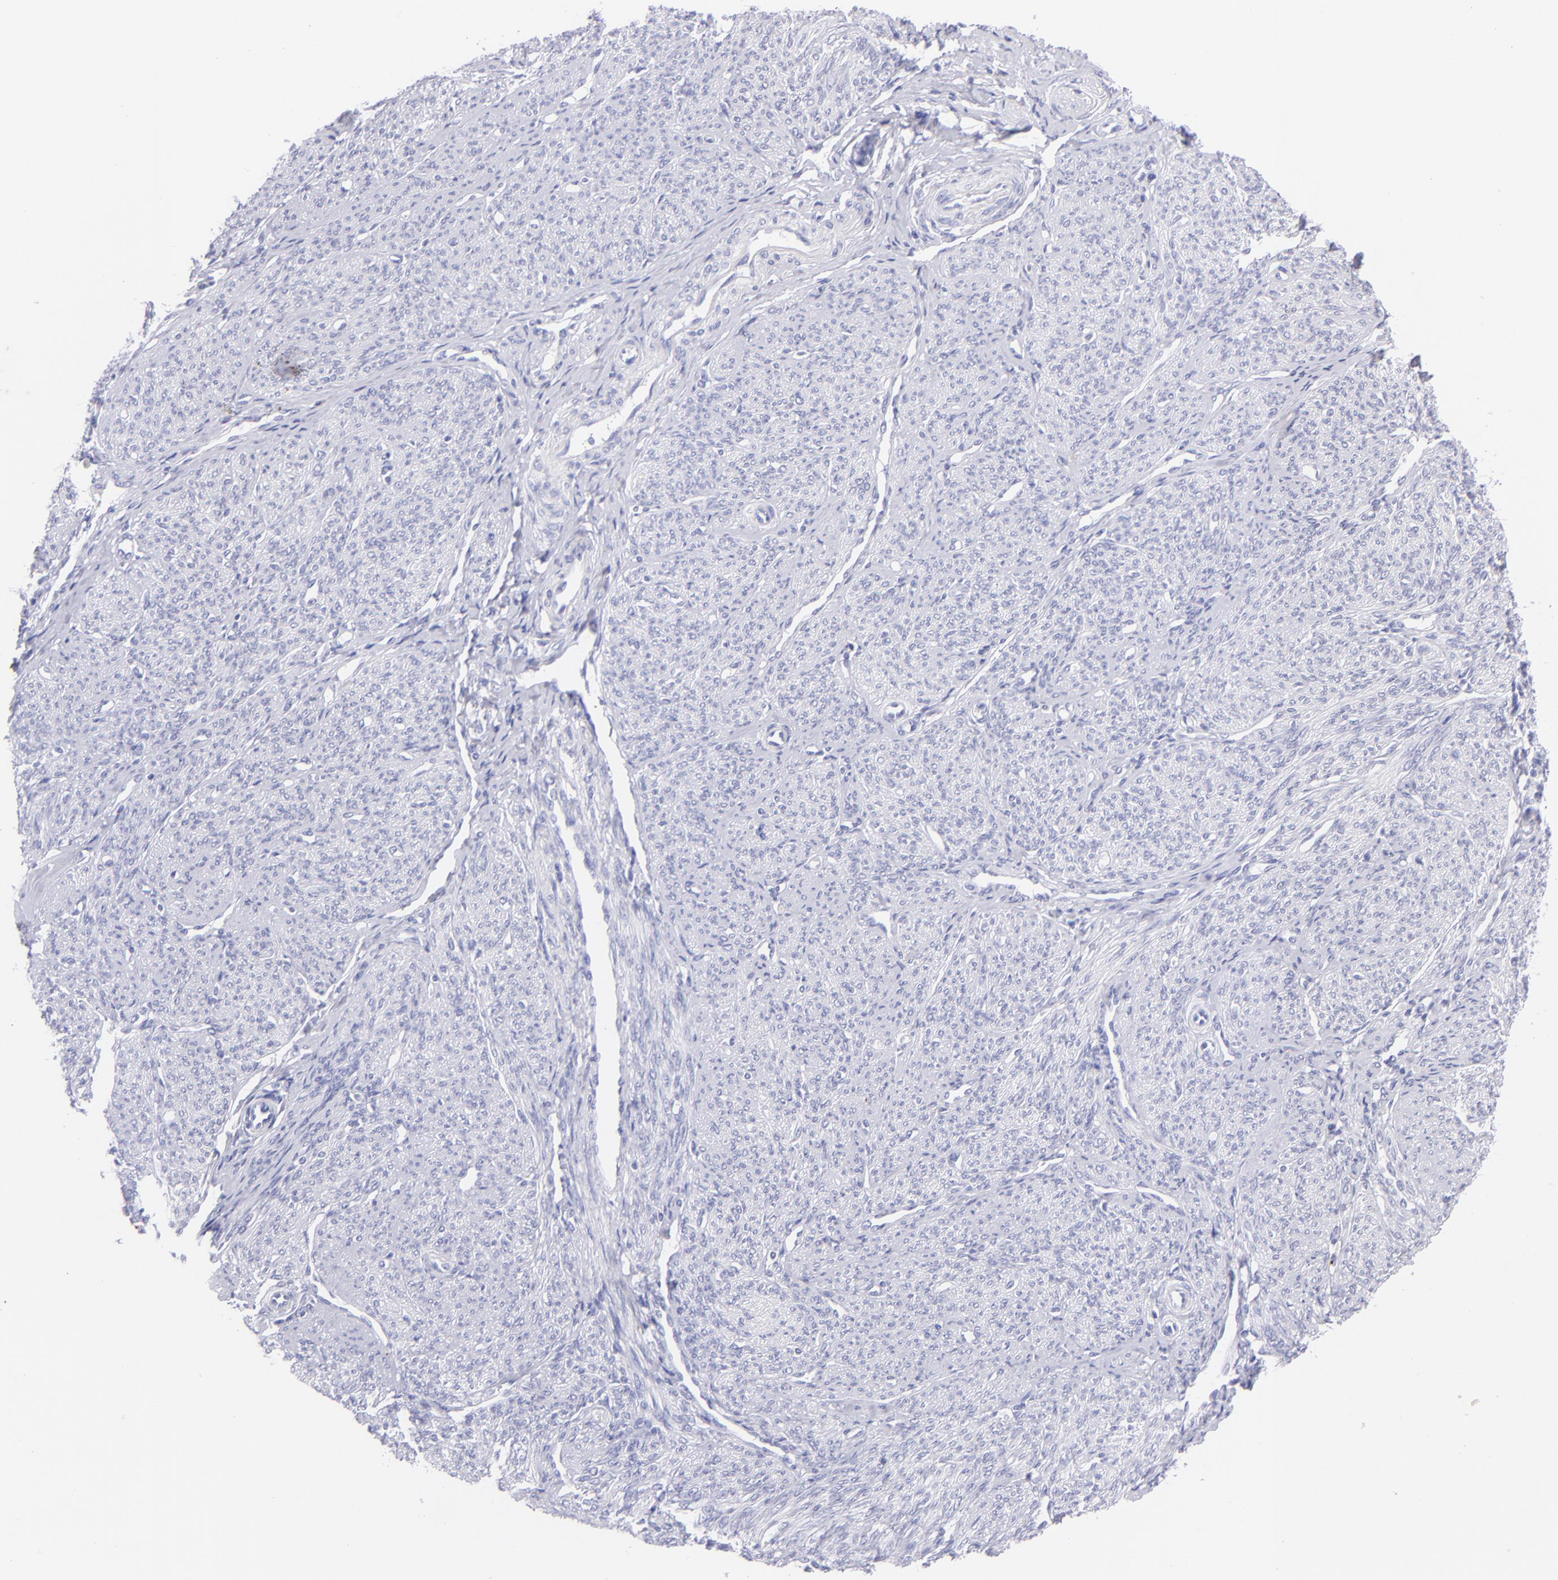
{"staining": {"intensity": "negative", "quantity": "none", "location": "none"}, "tissue": "smooth muscle", "cell_type": "Smooth muscle cells", "image_type": "normal", "snomed": [{"axis": "morphology", "description": "Normal tissue, NOS"}, {"axis": "topography", "description": "Cervix"}, {"axis": "topography", "description": "Endometrium"}], "caption": "Histopathology image shows no protein expression in smooth muscle cells of normal smooth muscle. (Stains: DAB IHC with hematoxylin counter stain, Microscopy: brightfield microscopy at high magnification).", "gene": "CNP", "patient": {"sex": "female", "age": 65}}